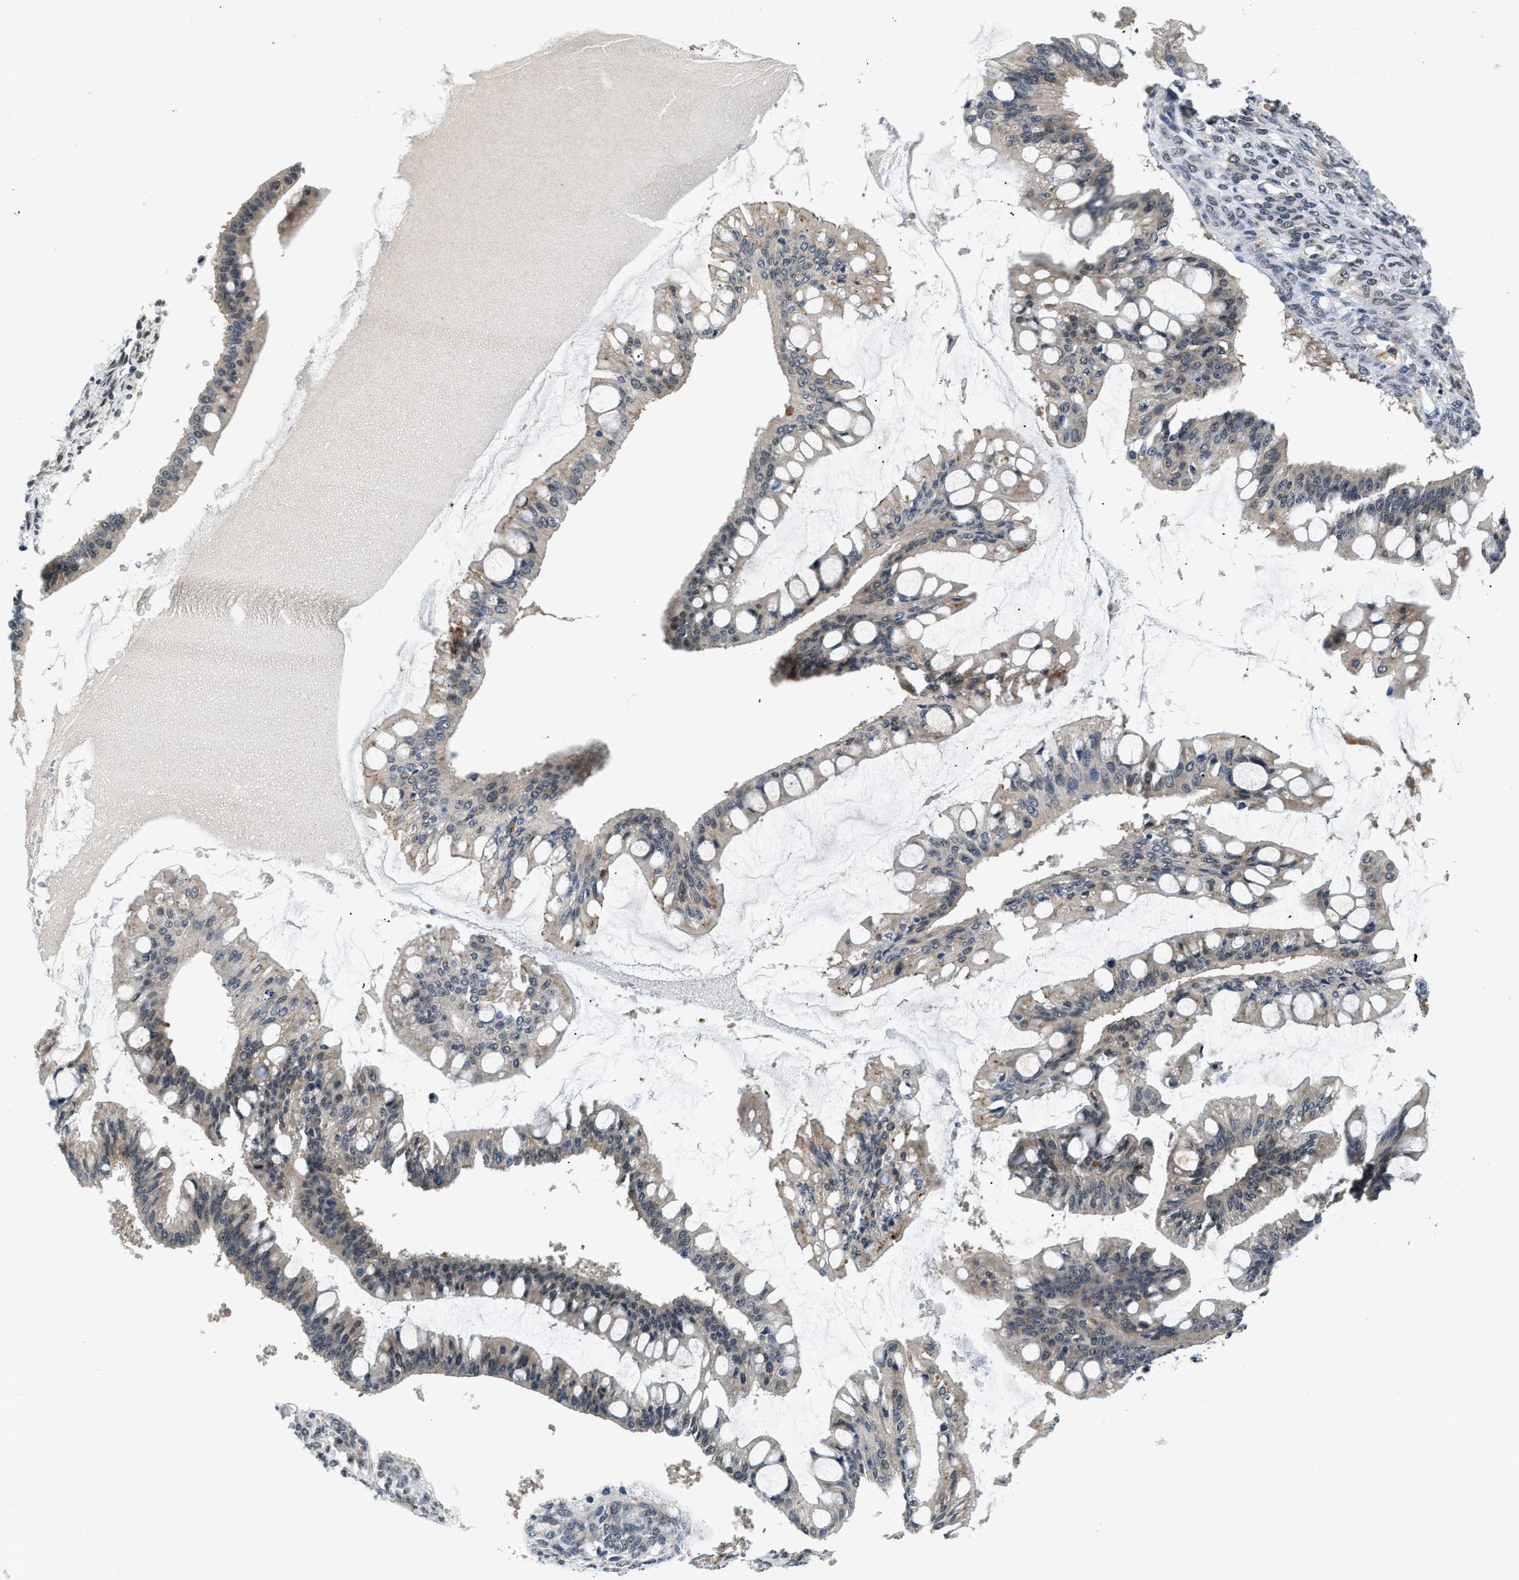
{"staining": {"intensity": "weak", "quantity": "<25%", "location": "cytoplasmic/membranous"}, "tissue": "ovarian cancer", "cell_type": "Tumor cells", "image_type": "cancer", "snomed": [{"axis": "morphology", "description": "Cystadenocarcinoma, mucinous, NOS"}, {"axis": "topography", "description": "Ovary"}], "caption": "Micrograph shows no significant protein expression in tumor cells of ovarian mucinous cystadenocarcinoma.", "gene": "SMAD4", "patient": {"sex": "female", "age": 73}}